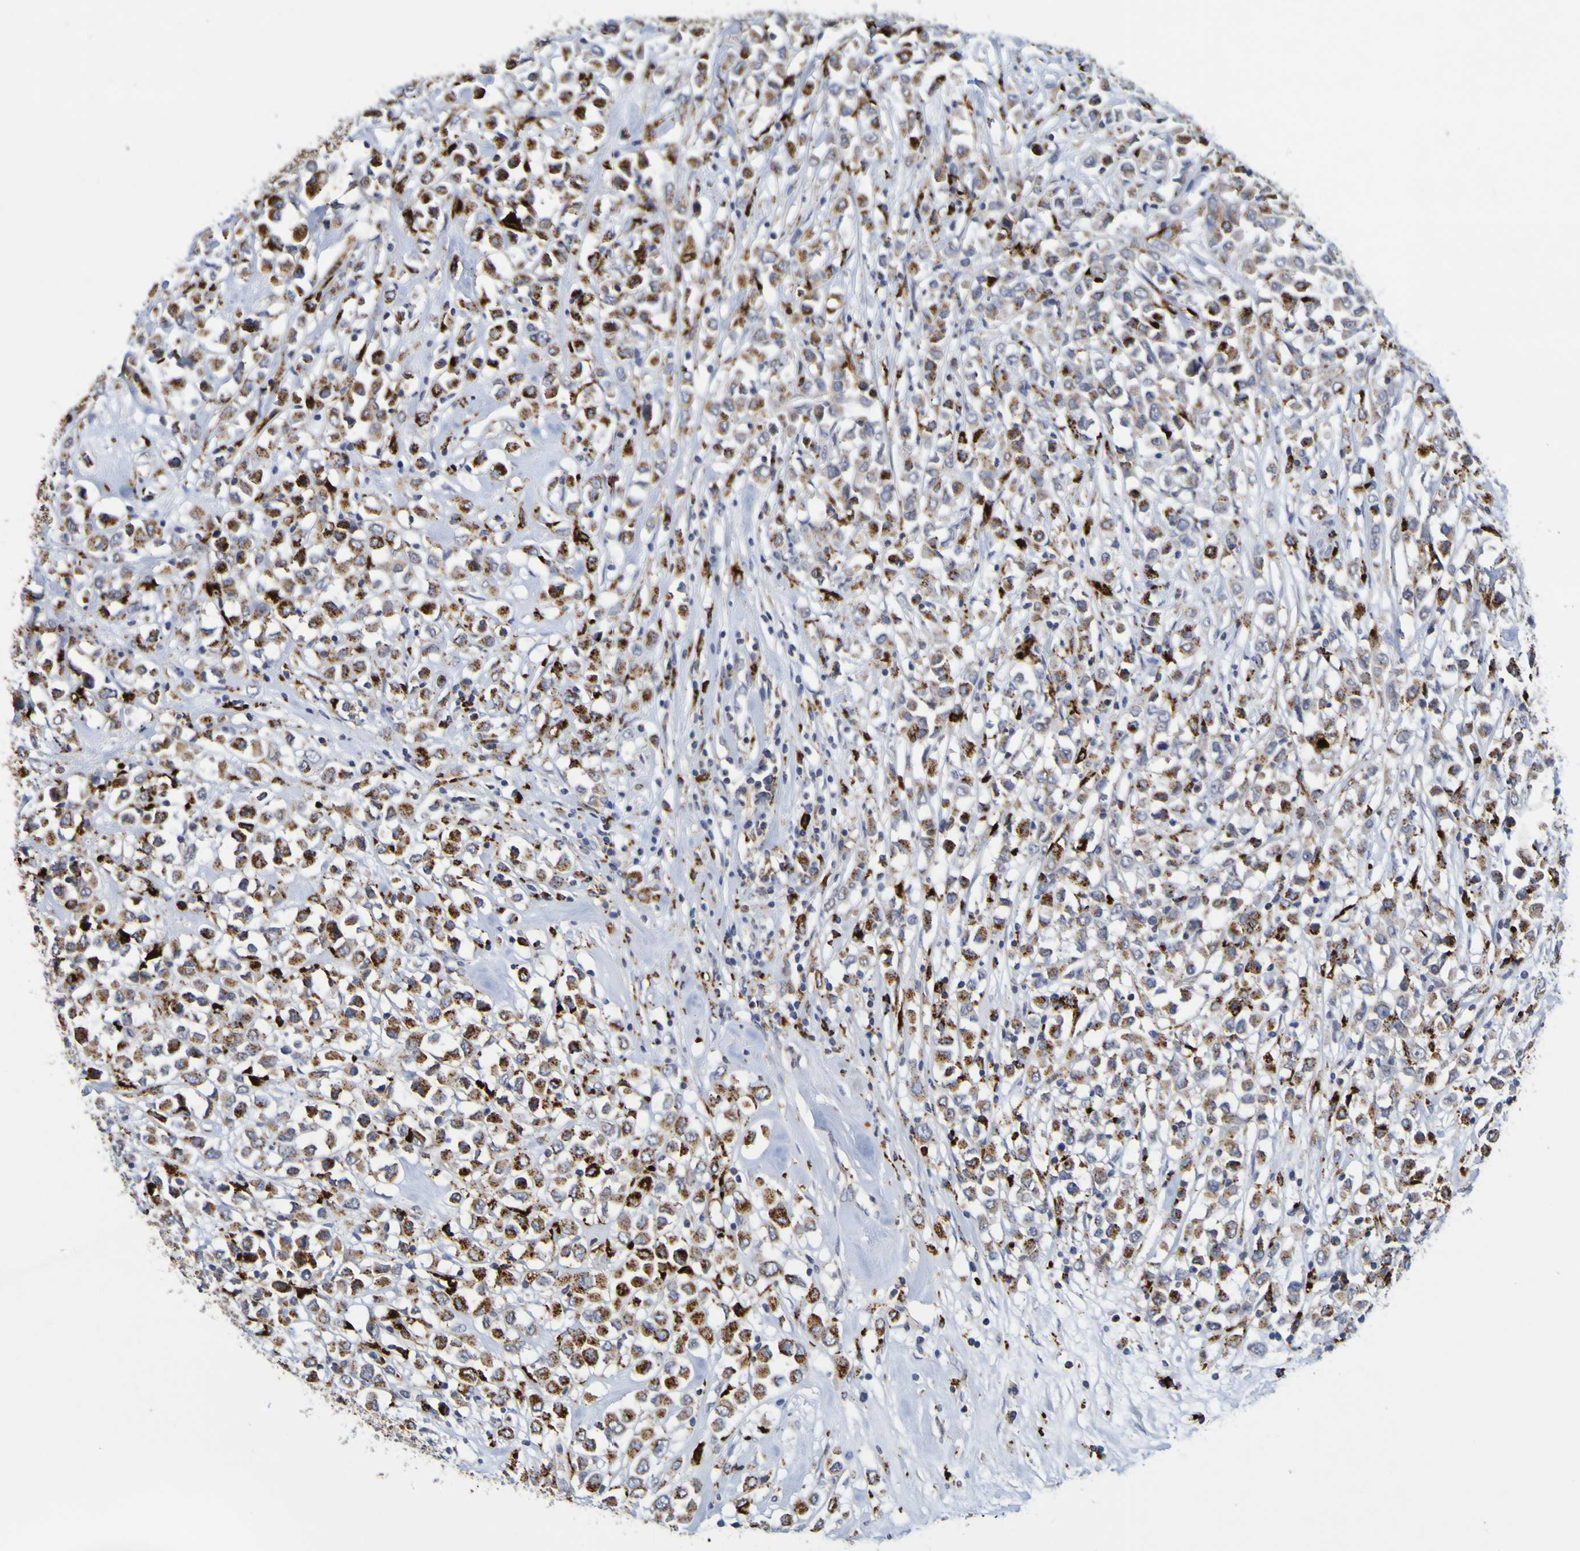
{"staining": {"intensity": "moderate", "quantity": ">75%", "location": "cytoplasmic/membranous"}, "tissue": "breast cancer", "cell_type": "Tumor cells", "image_type": "cancer", "snomed": [{"axis": "morphology", "description": "Duct carcinoma"}, {"axis": "topography", "description": "Breast"}], "caption": "A brown stain highlights moderate cytoplasmic/membranous positivity of a protein in human breast cancer tumor cells. The staining is performed using DAB brown chromogen to label protein expression. The nuclei are counter-stained blue using hematoxylin.", "gene": "TPH1", "patient": {"sex": "female", "age": 61}}